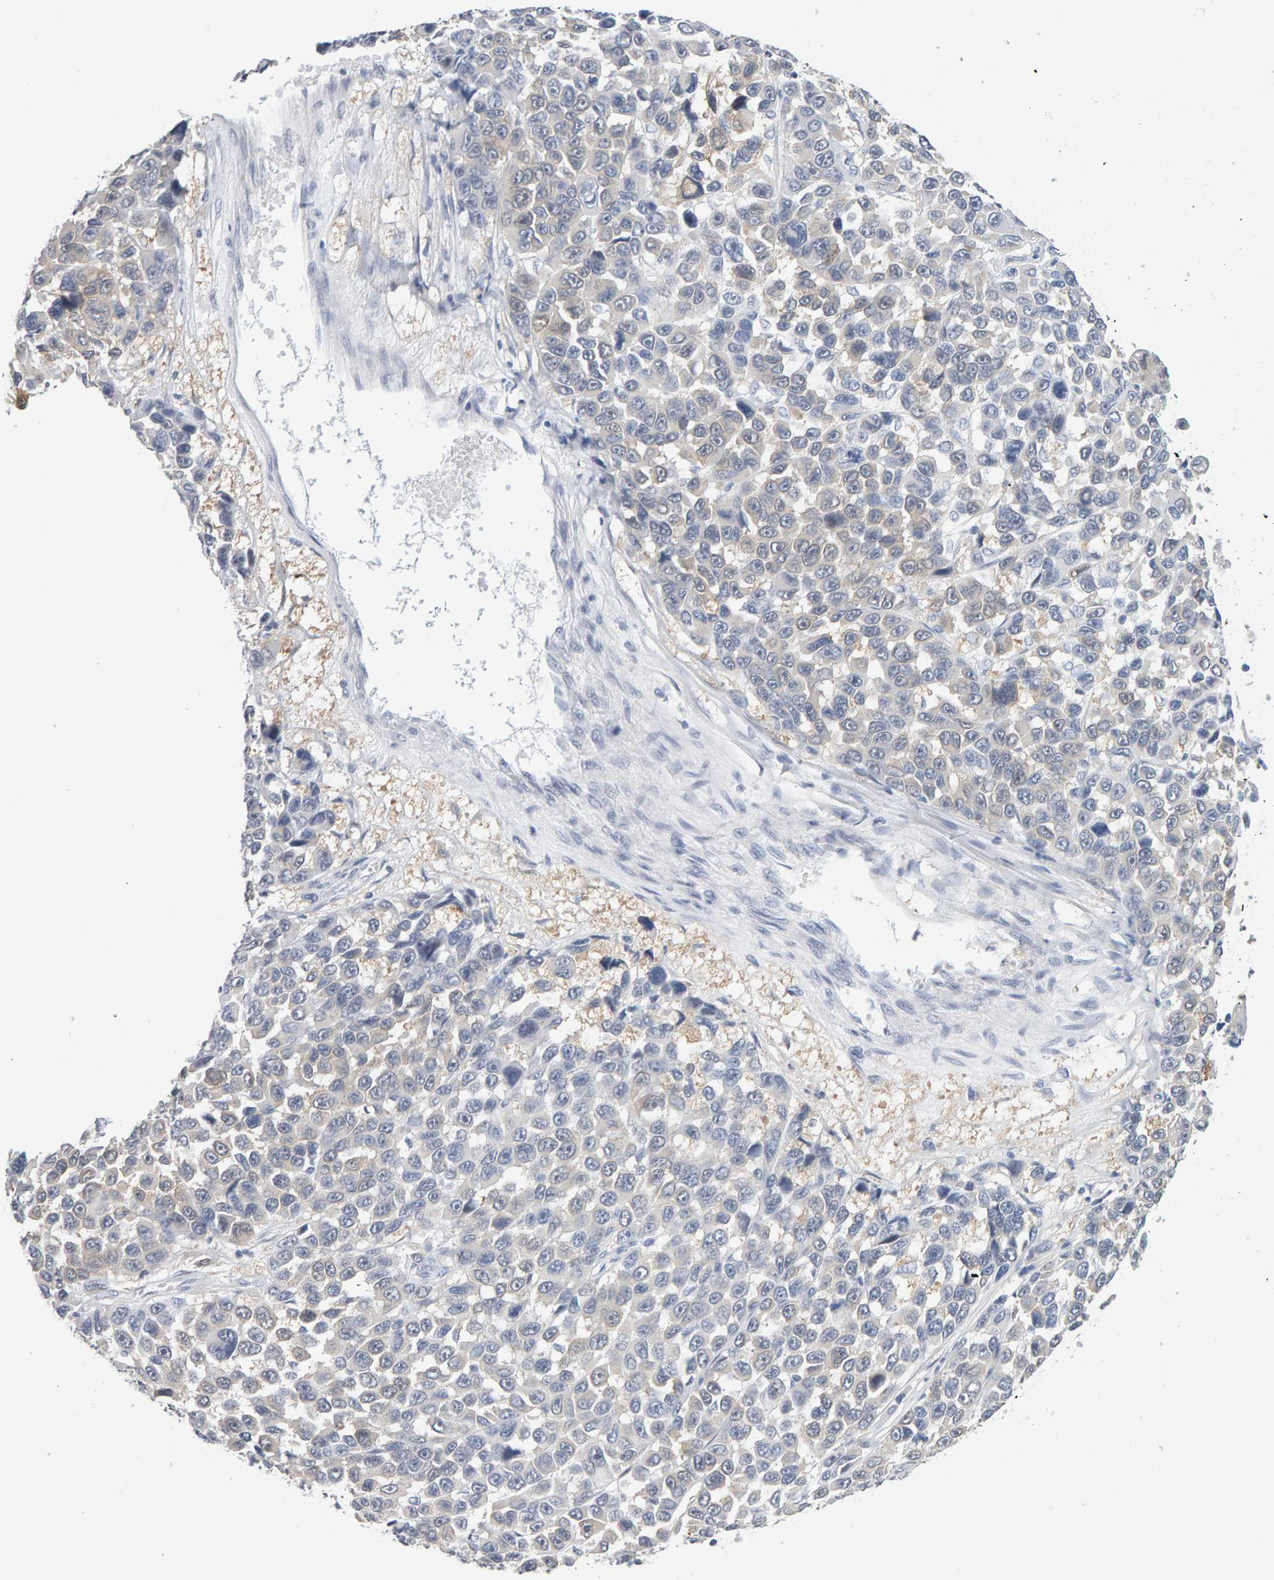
{"staining": {"intensity": "negative", "quantity": "none", "location": "none"}, "tissue": "melanoma", "cell_type": "Tumor cells", "image_type": "cancer", "snomed": [{"axis": "morphology", "description": "Malignant melanoma, NOS"}, {"axis": "topography", "description": "Skin"}], "caption": "Immunohistochemistry of melanoma displays no staining in tumor cells.", "gene": "CTH", "patient": {"sex": "male", "age": 53}}